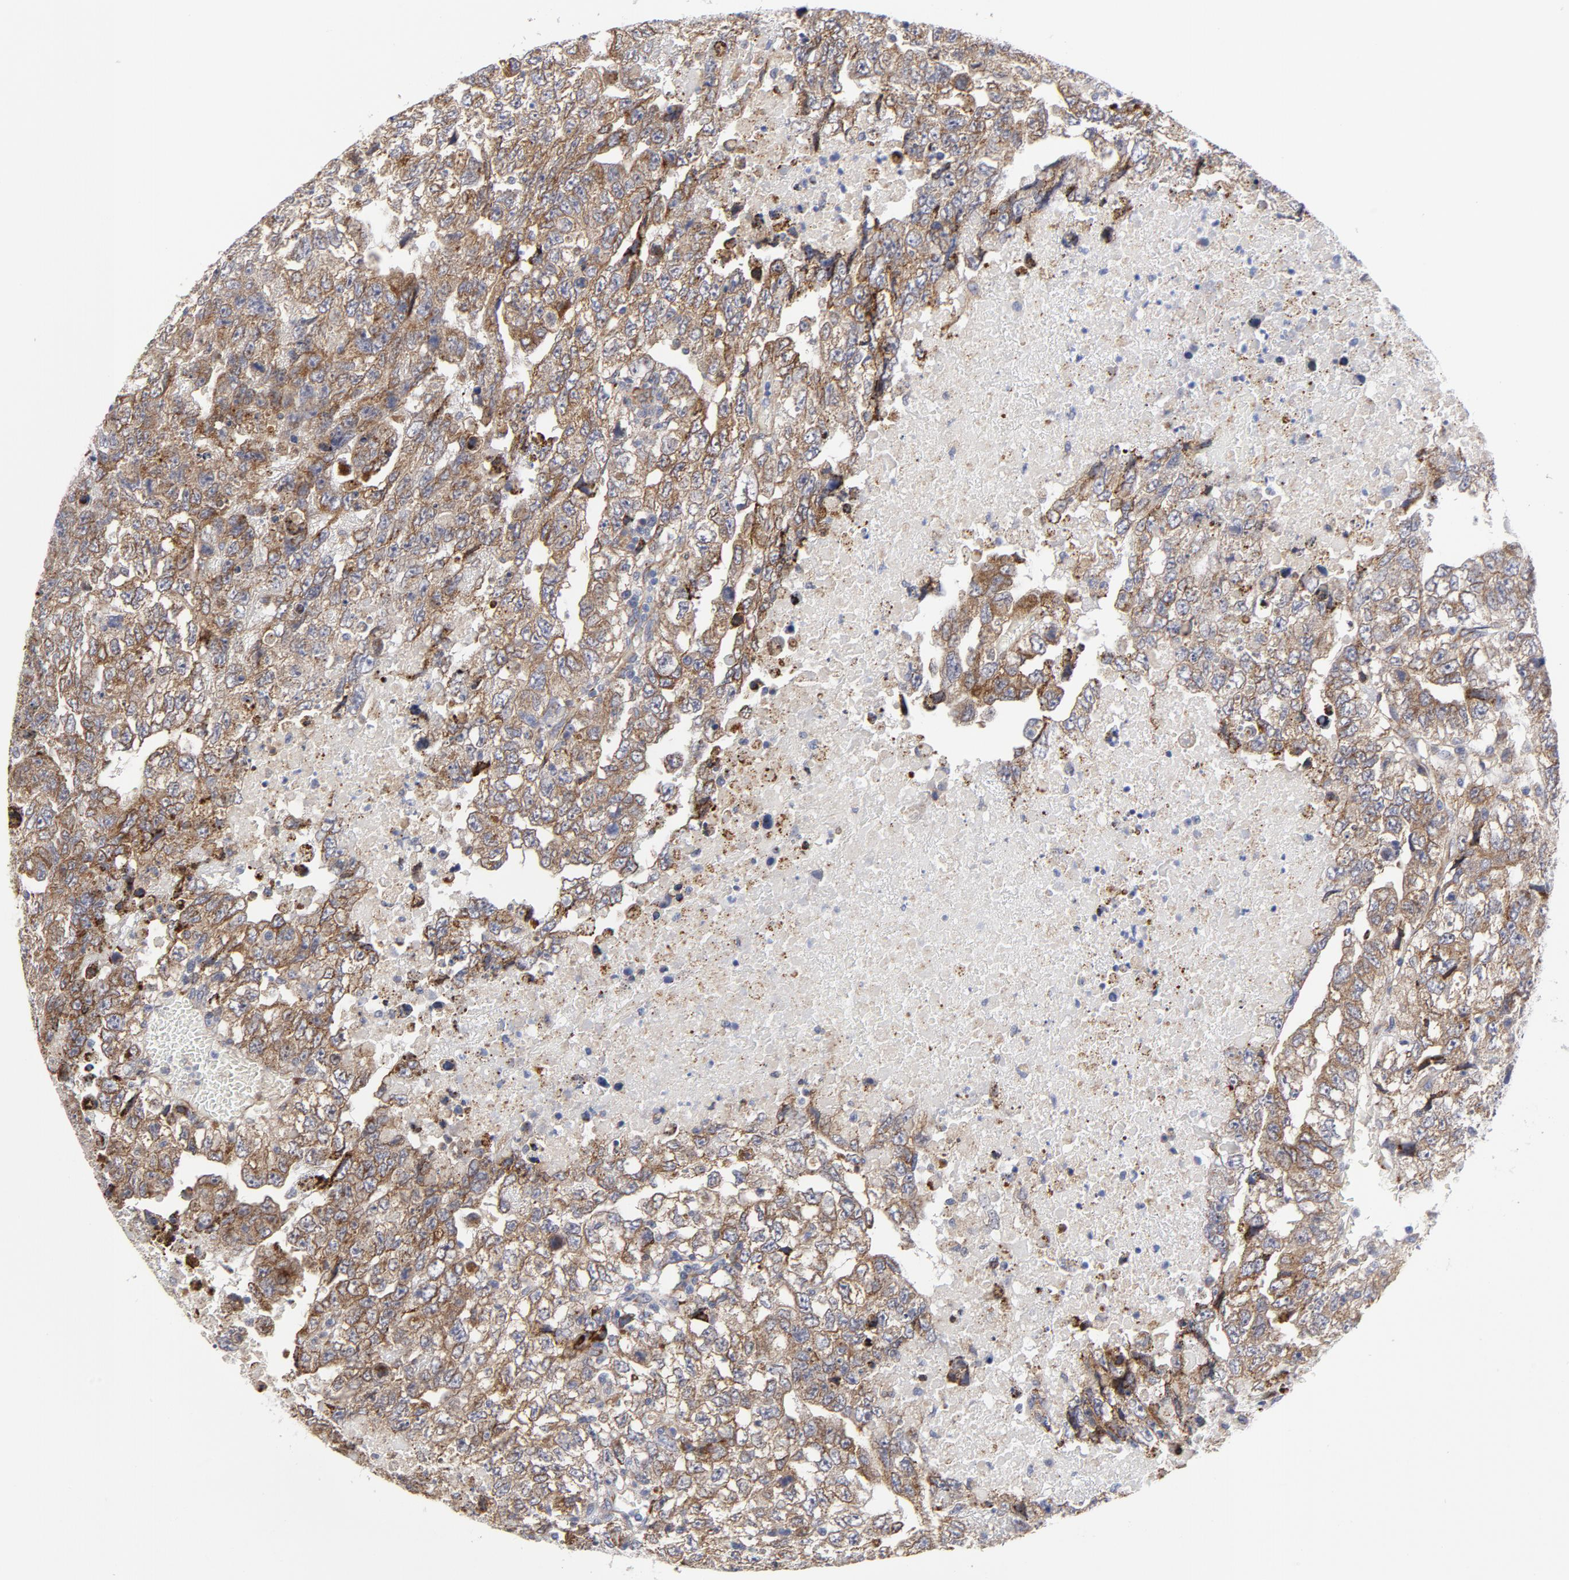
{"staining": {"intensity": "moderate", "quantity": ">75%", "location": "cytoplasmic/membranous"}, "tissue": "testis cancer", "cell_type": "Tumor cells", "image_type": "cancer", "snomed": [{"axis": "morphology", "description": "Carcinoma, Embryonal, NOS"}, {"axis": "topography", "description": "Testis"}], "caption": "Immunohistochemistry of human testis cancer reveals medium levels of moderate cytoplasmic/membranous positivity in about >75% of tumor cells. (Brightfield microscopy of DAB IHC at high magnification).", "gene": "RAPGEF3", "patient": {"sex": "male", "age": 36}}